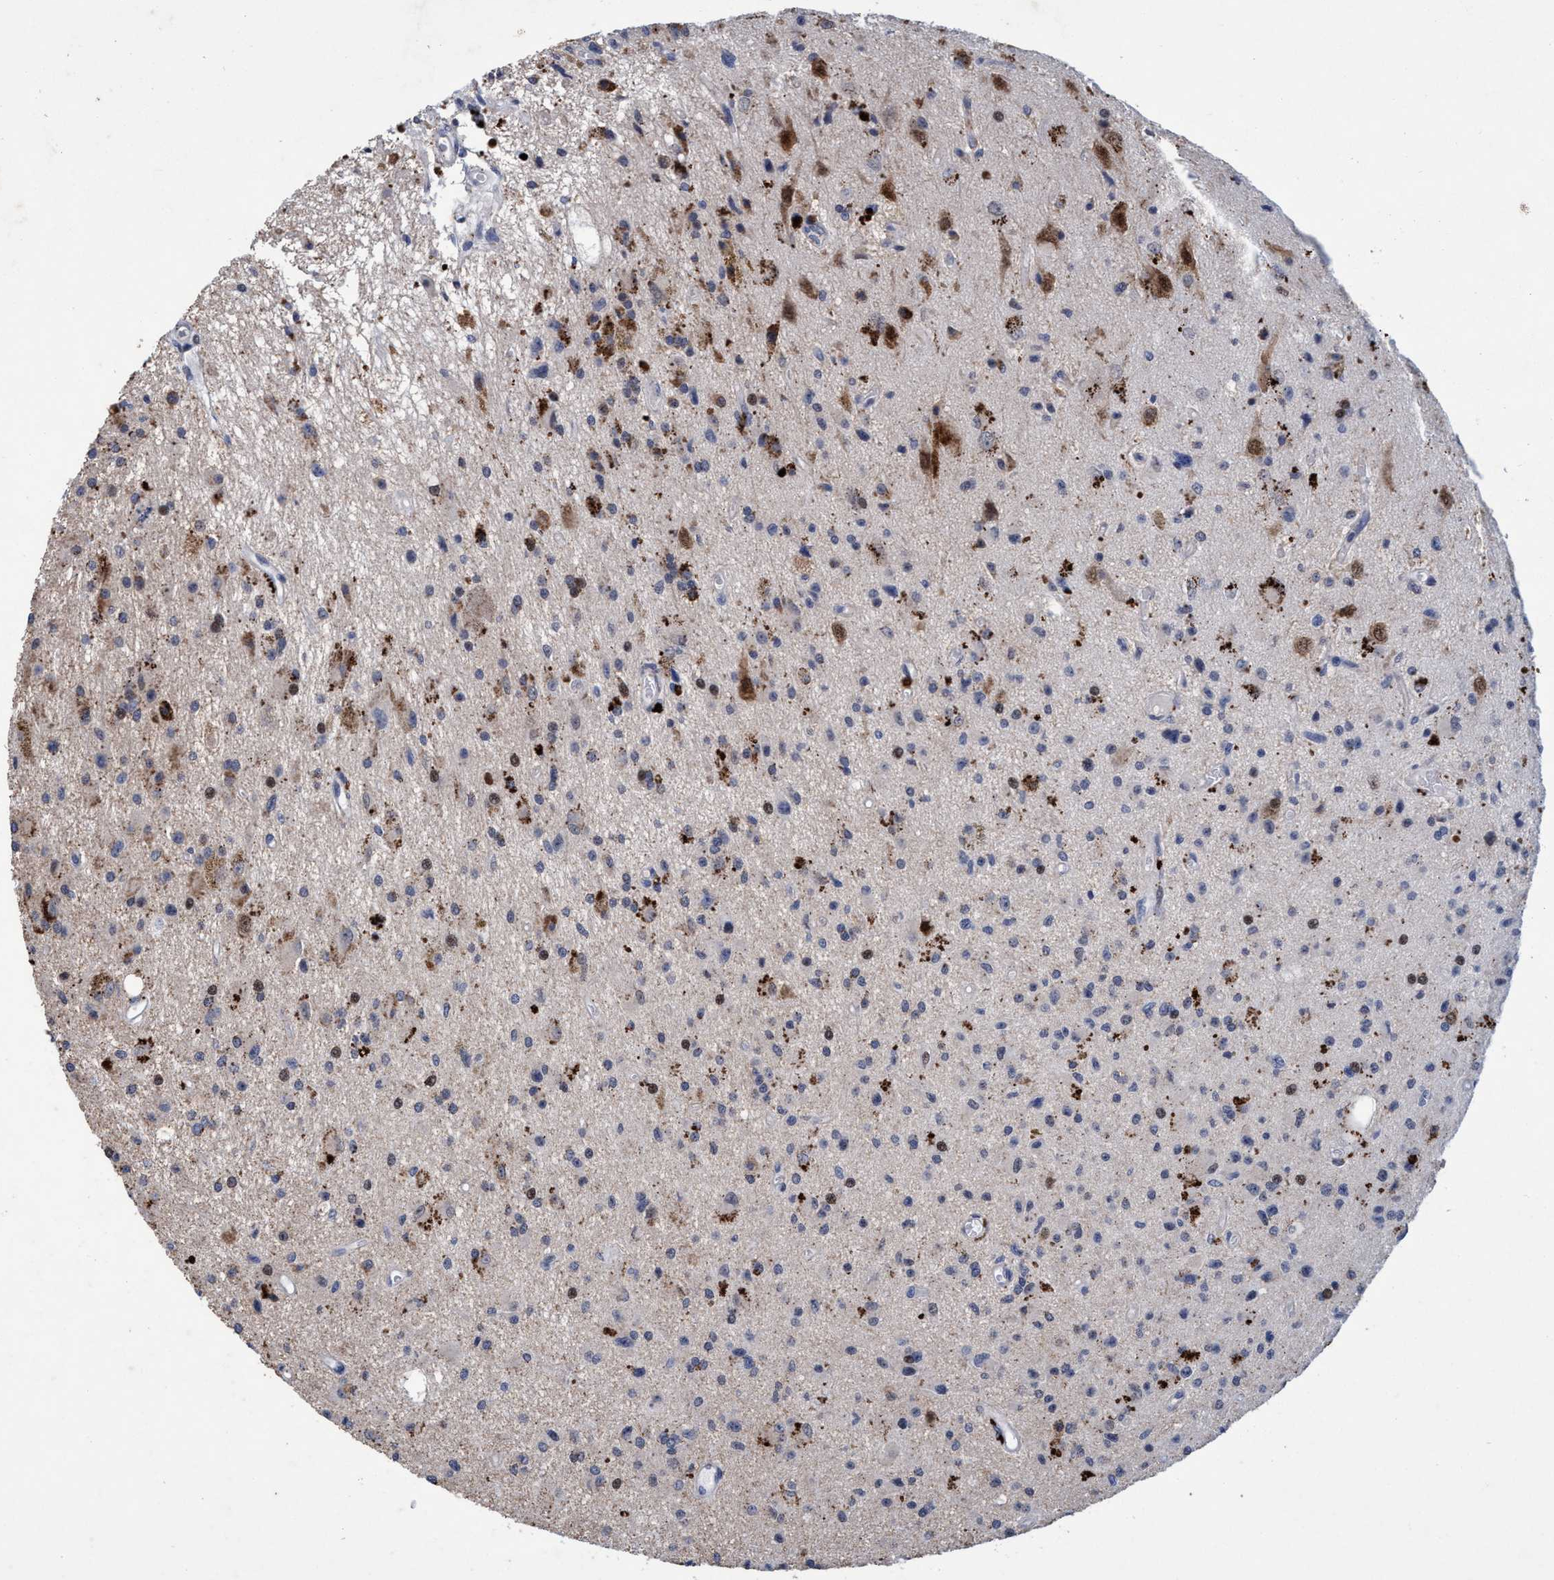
{"staining": {"intensity": "weak", "quantity": "25%-75%", "location": "cytoplasmic/membranous,nuclear"}, "tissue": "glioma", "cell_type": "Tumor cells", "image_type": "cancer", "snomed": [{"axis": "morphology", "description": "Glioma, malignant, Low grade"}, {"axis": "topography", "description": "Brain"}], "caption": "Glioma tissue exhibits weak cytoplasmic/membranous and nuclear staining in approximately 25%-75% of tumor cells, visualized by immunohistochemistry.", "gene": "GRB14", "patient": {"sex": "male", "age": 58}}